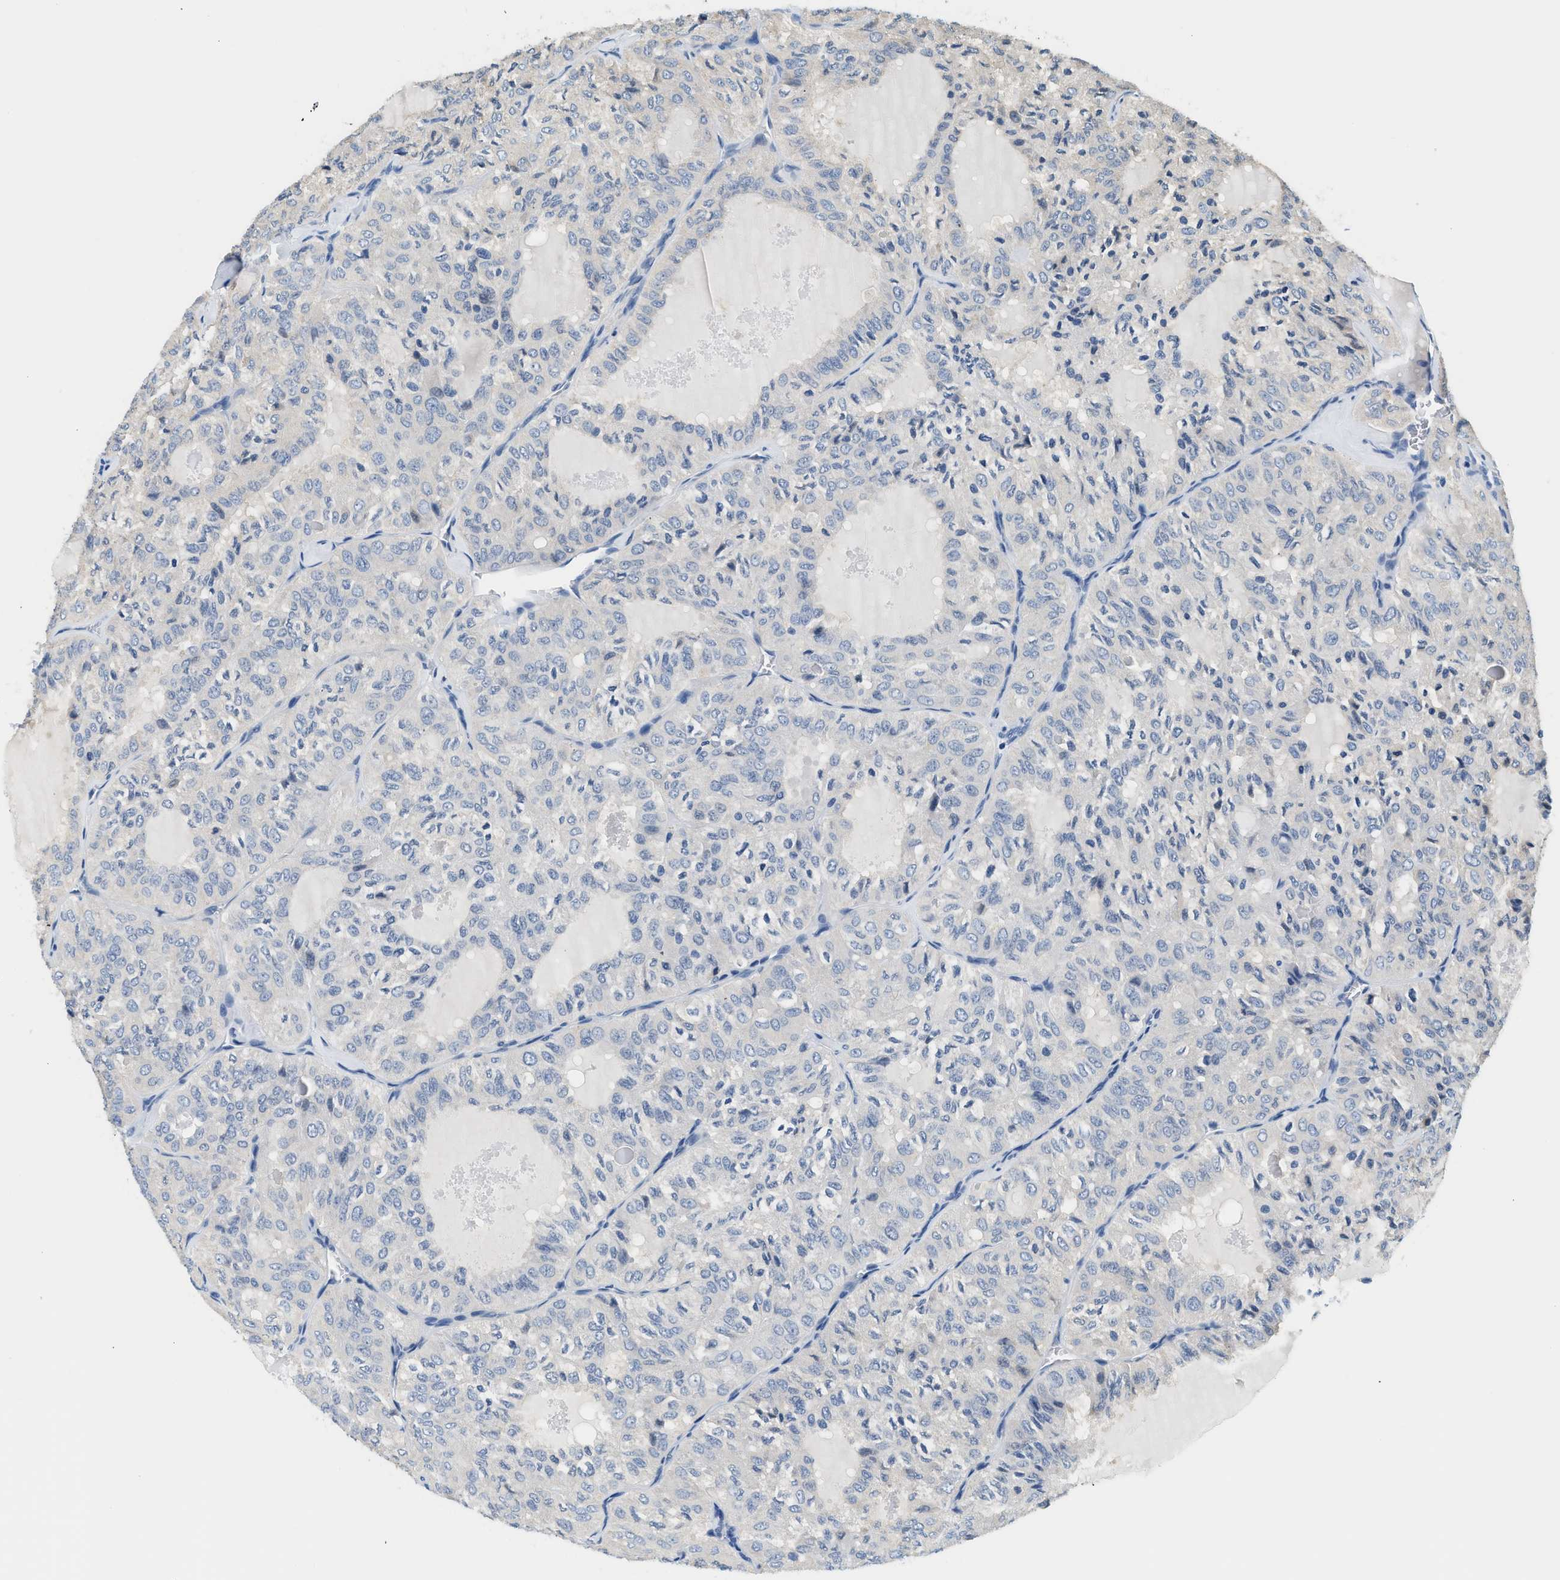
{"staining": {"intensity": "negative", "quantity": "none", "location": "none"}, "tissue": "thyroid cancer", "cell_type": "Tumor cells", "image_type": "cancer", "snomed": [{"axis": "morphology", "description": "Follicular adenoma carcinoma, NOS"}, {"axis": "topography", "description": "Thyroid gland"}], "caption": "This photomicrograph is of thyroid follicular adenoma carcinoma stained with IHC to label a protein in brown with the nuclei are counter-stained blue. There is no positivity in tumor cells.", "gene": "SLC35E1", "patient": {"sex": "male", "age": 75}}